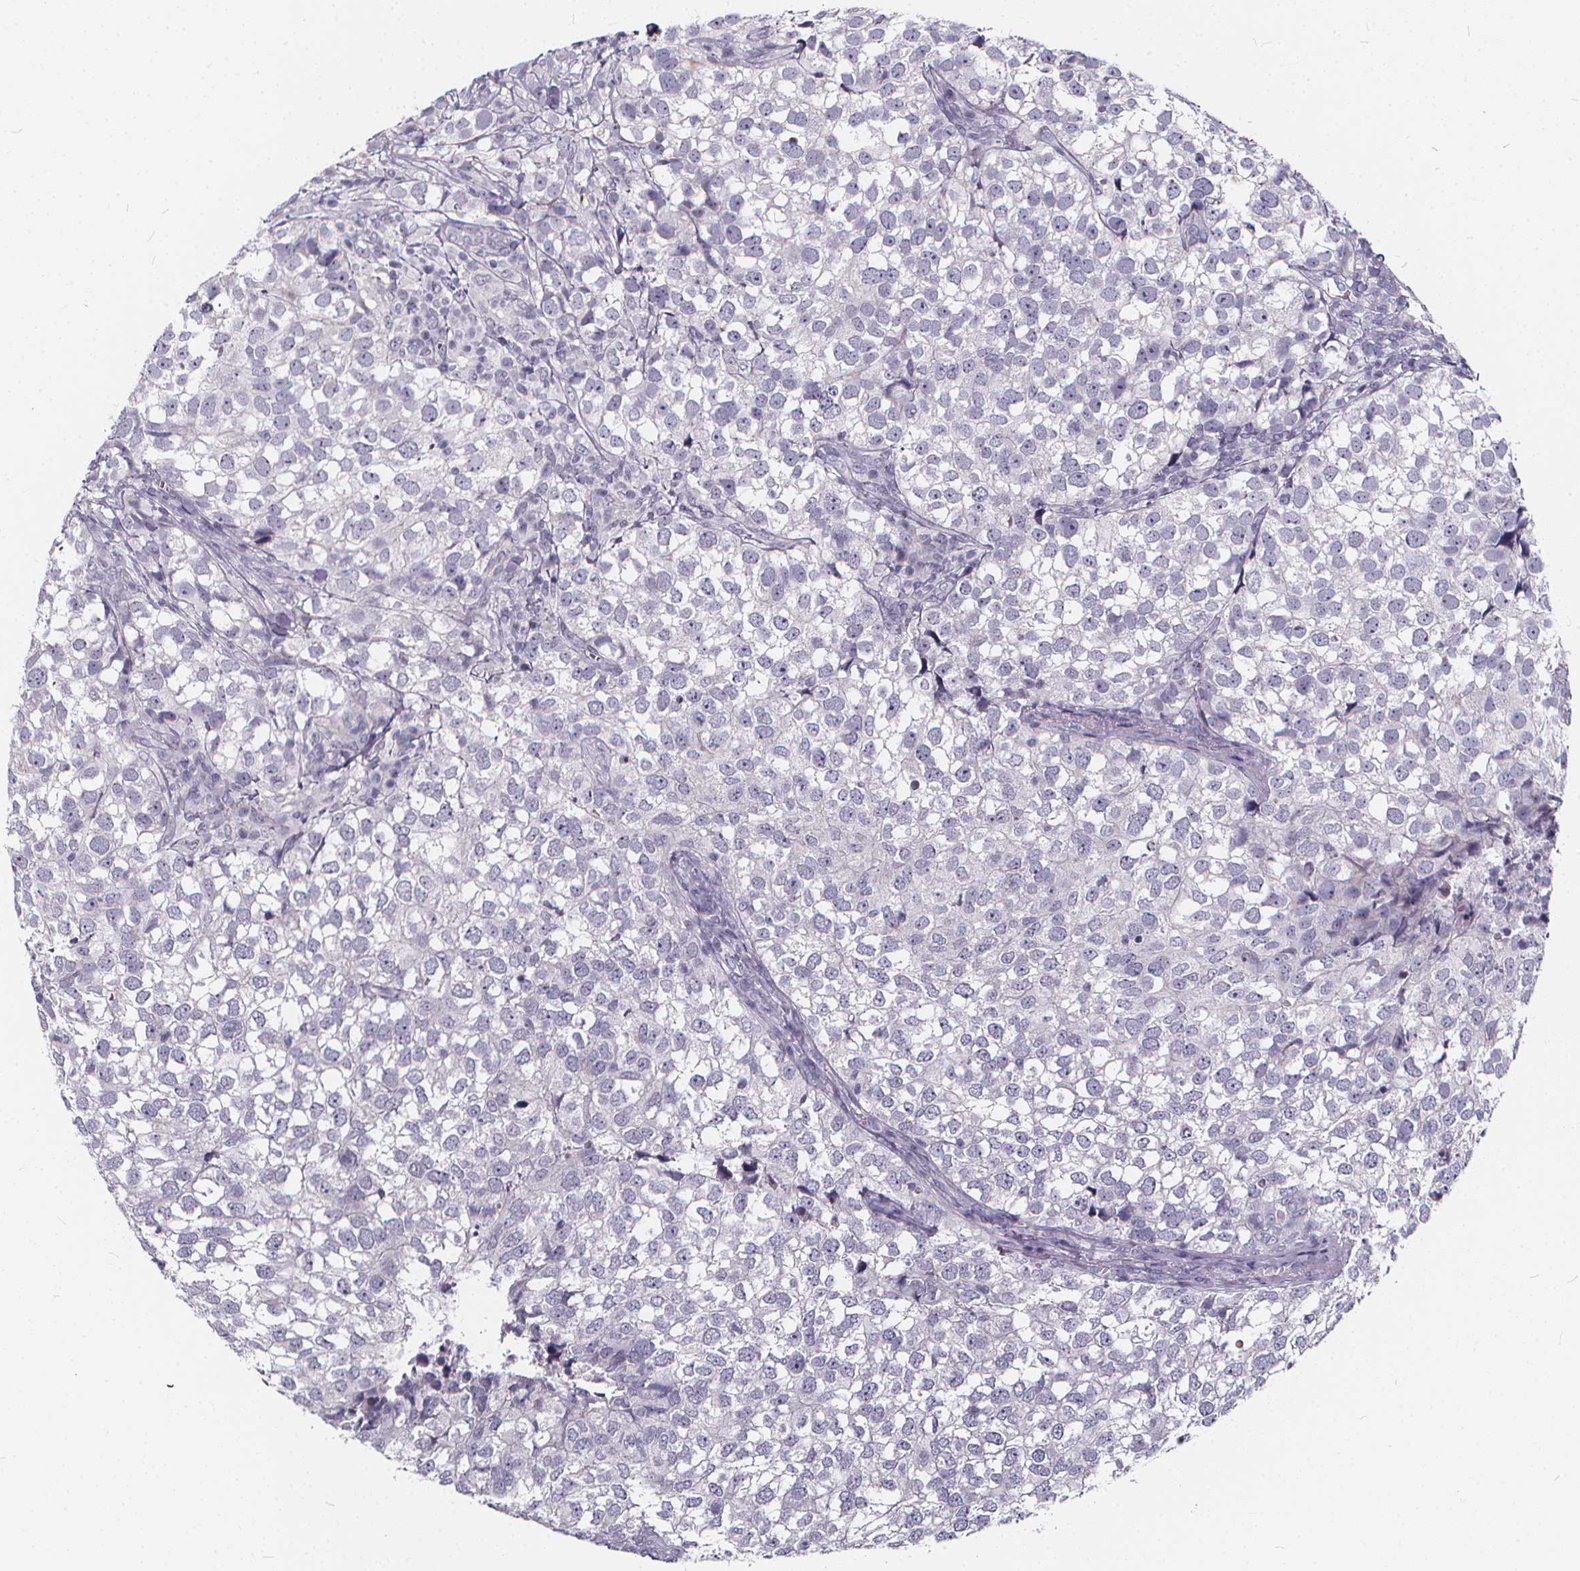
{"staining": {"intensity": "negative", "quantity": "none", "location": "none"}, "tissue": "breast cancer", "cell_type": "Tumor cells", "image_type": "cancer", "snomed": [{"axis": "morphology", "description": "Duct carcinoma"}, {"axis": "topography", "description": "Breast"}], "caption": "DAB immunohistochemical staining of human breast intraductal carcinoma exhibits no significant staining in tumor cells.", "gene": "SPEF2", "patient": {"sex": "female", "age": 30}}